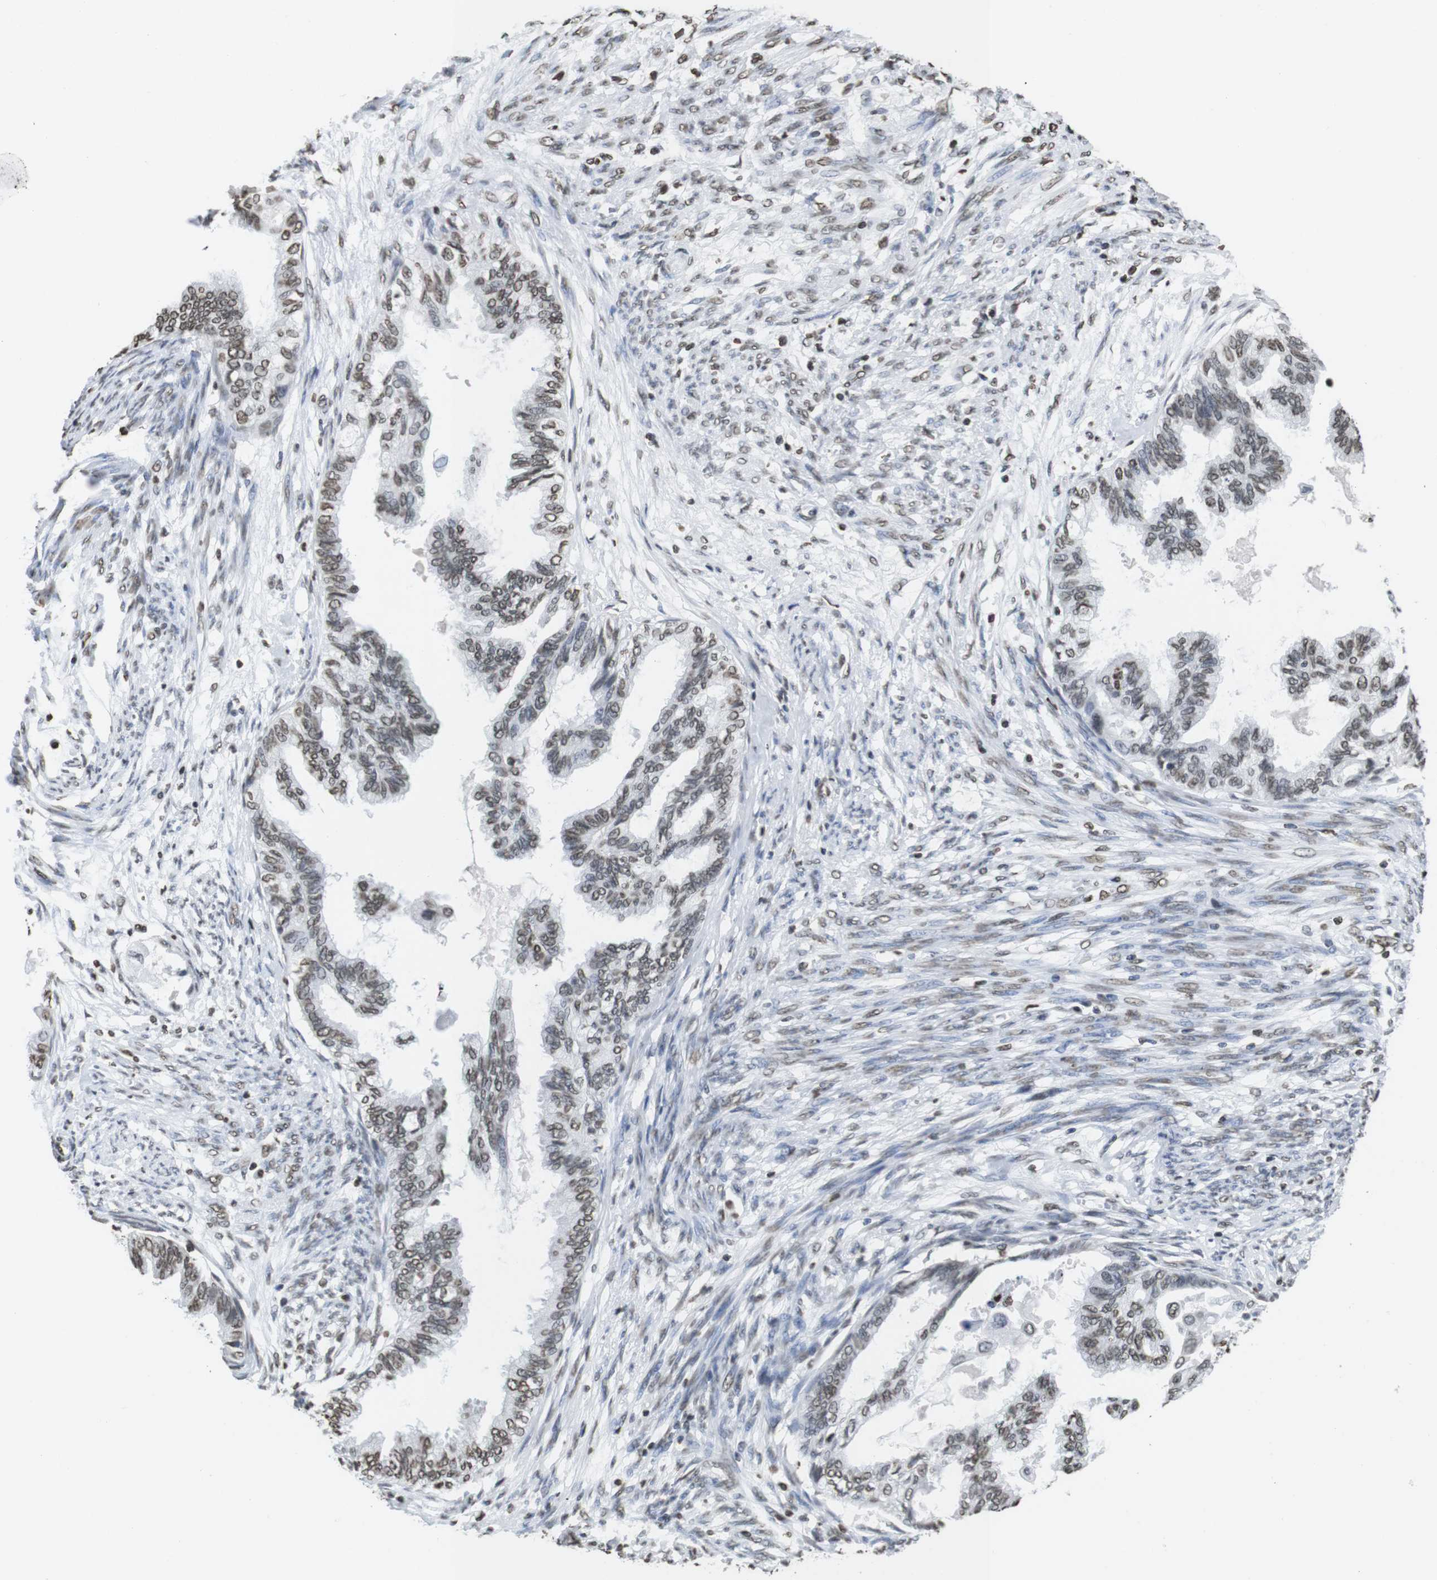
{"staining": {"intensity": "weak", "quantity": ">75%", "location": "nuclear"}, "tissue": "cervical cancer", "cell_type": "Tumor cells", "image_type": "cancer", "snomed": [{"axis": "morphology", "description": "Normal tissue, NOS"}, {"axis": "morphology", "description": "Adenocarcinoma, NOS"}, {"axis": "topography", "description": "Cervix"}, {"axis": "topography", "description": "Endometrium"}], "caption": "Immunohistochemical staining of adenocarcinoma (cervical) reveals low levels of weak nuclear protein expression in about >75% of tumor cells.", "gene": "BSX", "patient": {"sex": "female", "age": 86}}